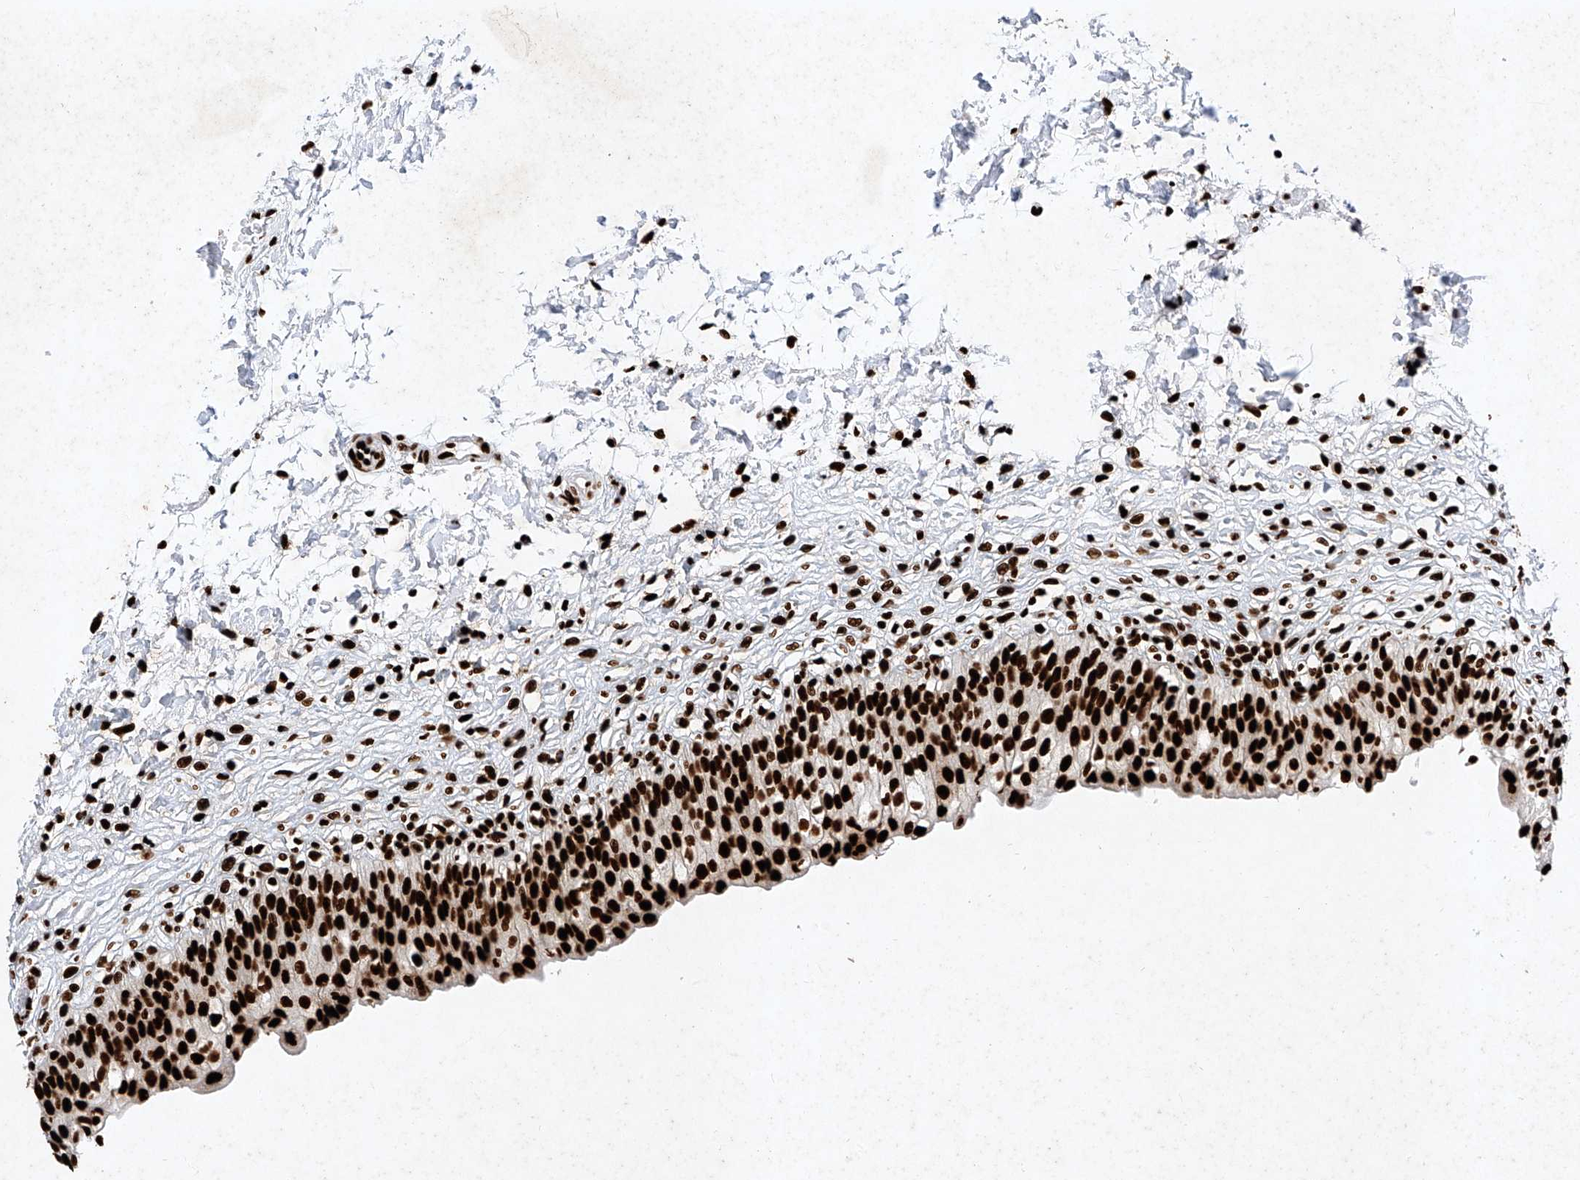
{"staining": {"intensity": "strong", "quantity": ">75%", "location": "nuclear"}, "tissue": "urinary bladder", "cell_type": "Urothelial cells", "image_type": "normal", "snomed": [{"axis": "morphology", "description": "Normal tissue, NOS"}, {"axis": "topography", "description": "Urinary bladder"}], "caption": "Immunohistochemistry (DAB) staining of normal human urinary bladder reveals strong nuclear protein expression in approximately >75% of urothelial cells.", "gene": "SRSF6", "patient": {"sex": "male", "age": 55}}